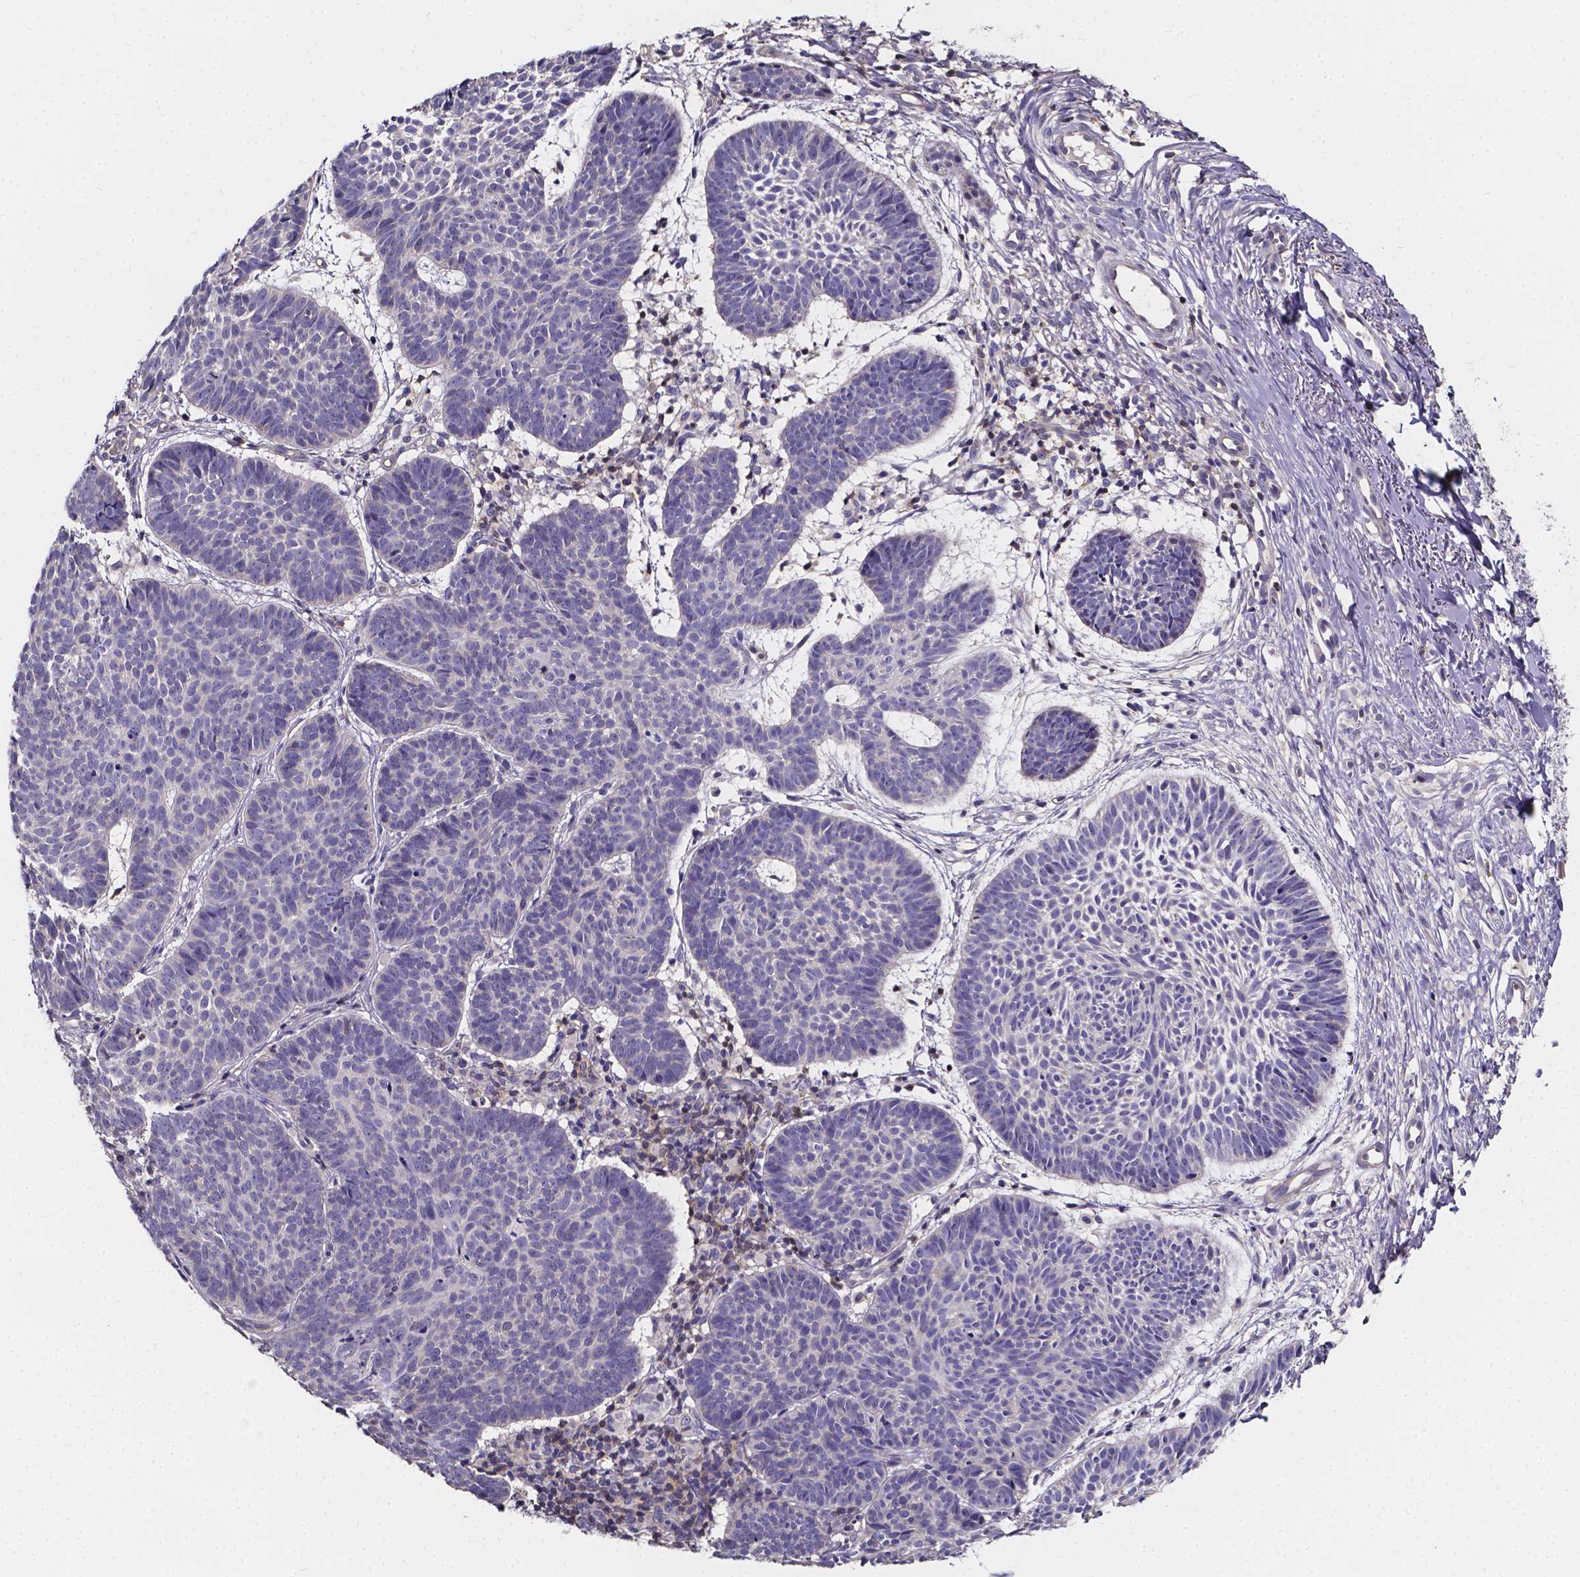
{"staining": {"intensity": "negative", "quantity": "none", "location": "none"}, "tissue": "skin cancer", "cell_type": "Tumor cells", "image_type": "cancer", "snomed": [{"axis": "morphology", "description": "Basal cell carcinoma"}, {"axis": "topography", "description": "Skin"}], "caption": "Photomicrograph shows no significant protein expression in tumor cells of basal cell carcinoma (skin).", "gene": "THEMIS", "patient": {"sex": "male", "age": 72}}